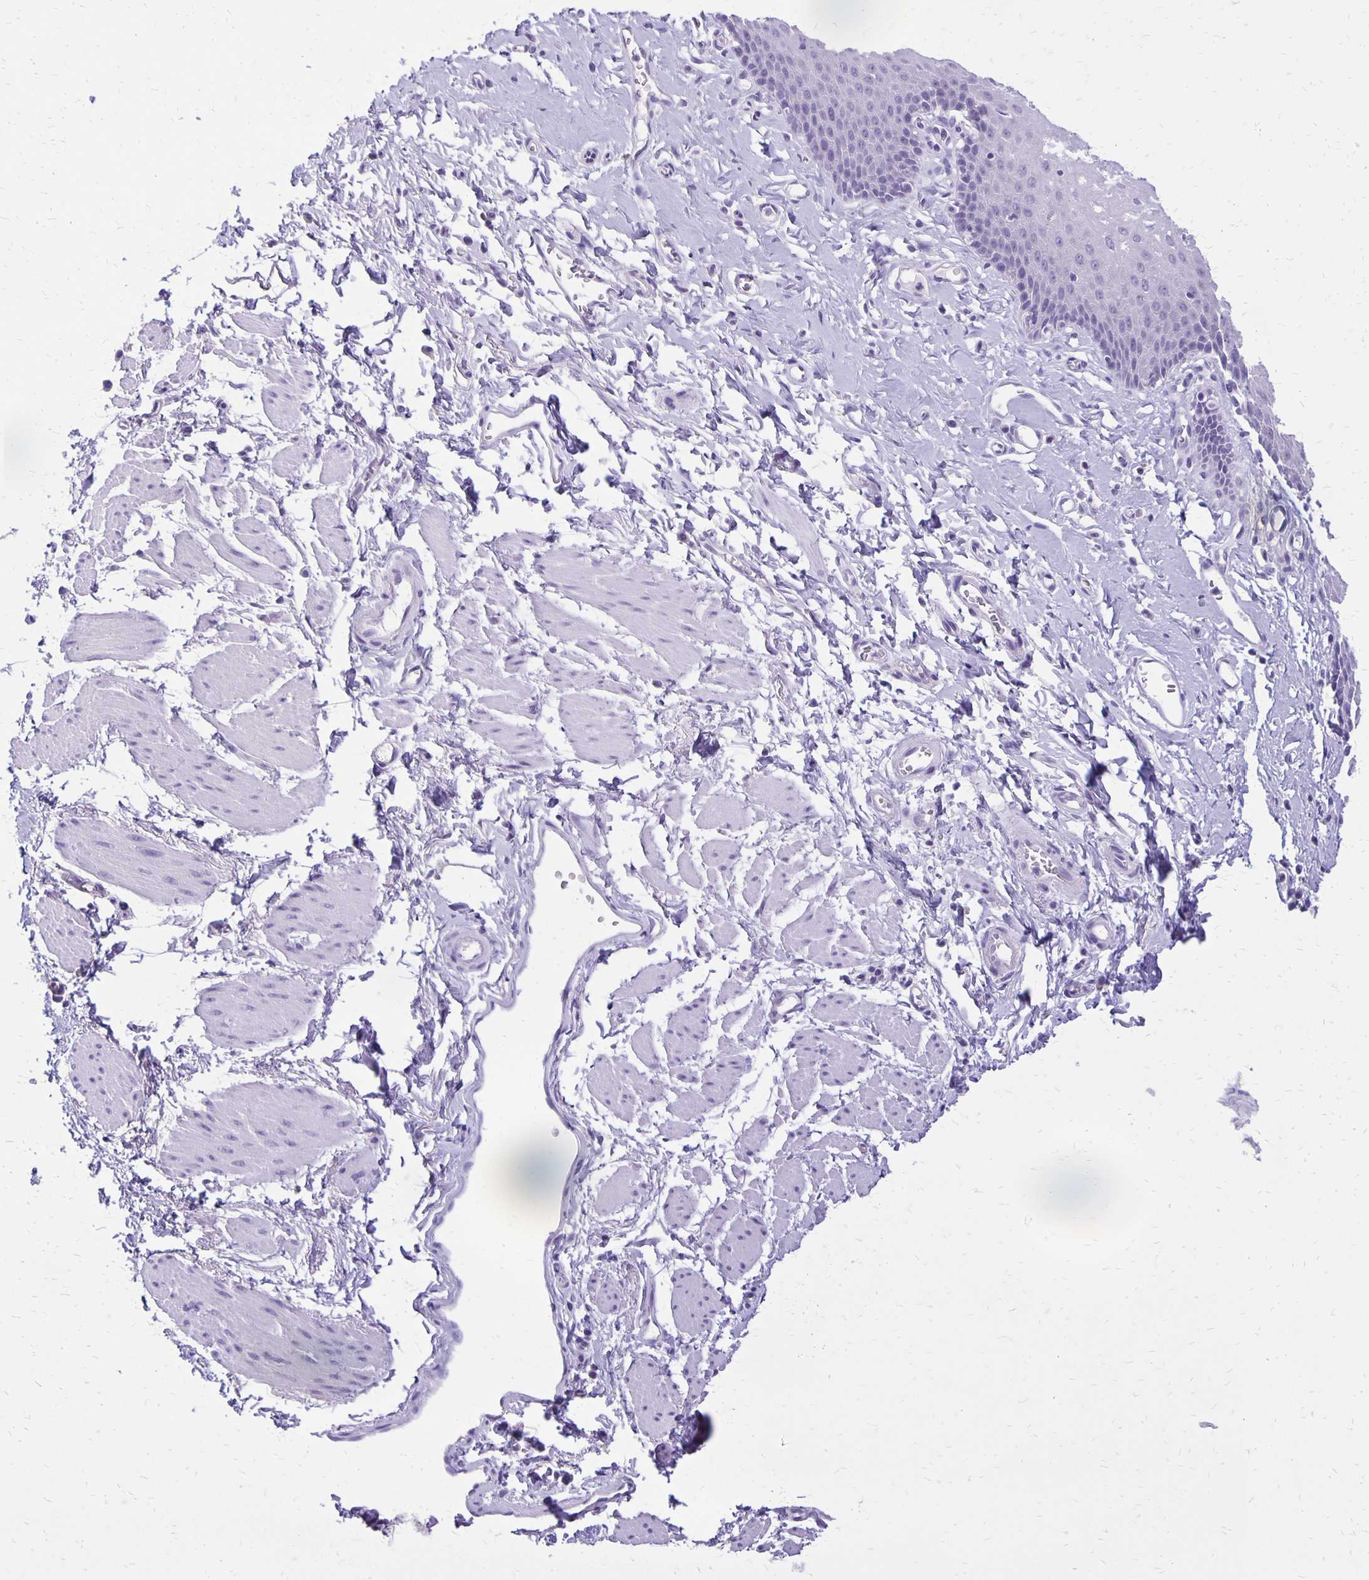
{"staining": {"intensity": "negative", "quantity": "none", "location": "none"}, "tissue": "esophagus", "cell_type": "Squamous epithelial cells", "image_type": "normal", "snomed": [{"axis": "morphology", "description": "Normal tissue, NOS"}, {"axis": "topography", "description": "Esophagus"}], "caption": "Immunohistochemistry histopathology image of benign esophagus stained for a protein (brown), which exhibits no expression in squamous epithelial cells.", "gene": "ANKRD45", "patient": {"sex": "male", "age": 70}}